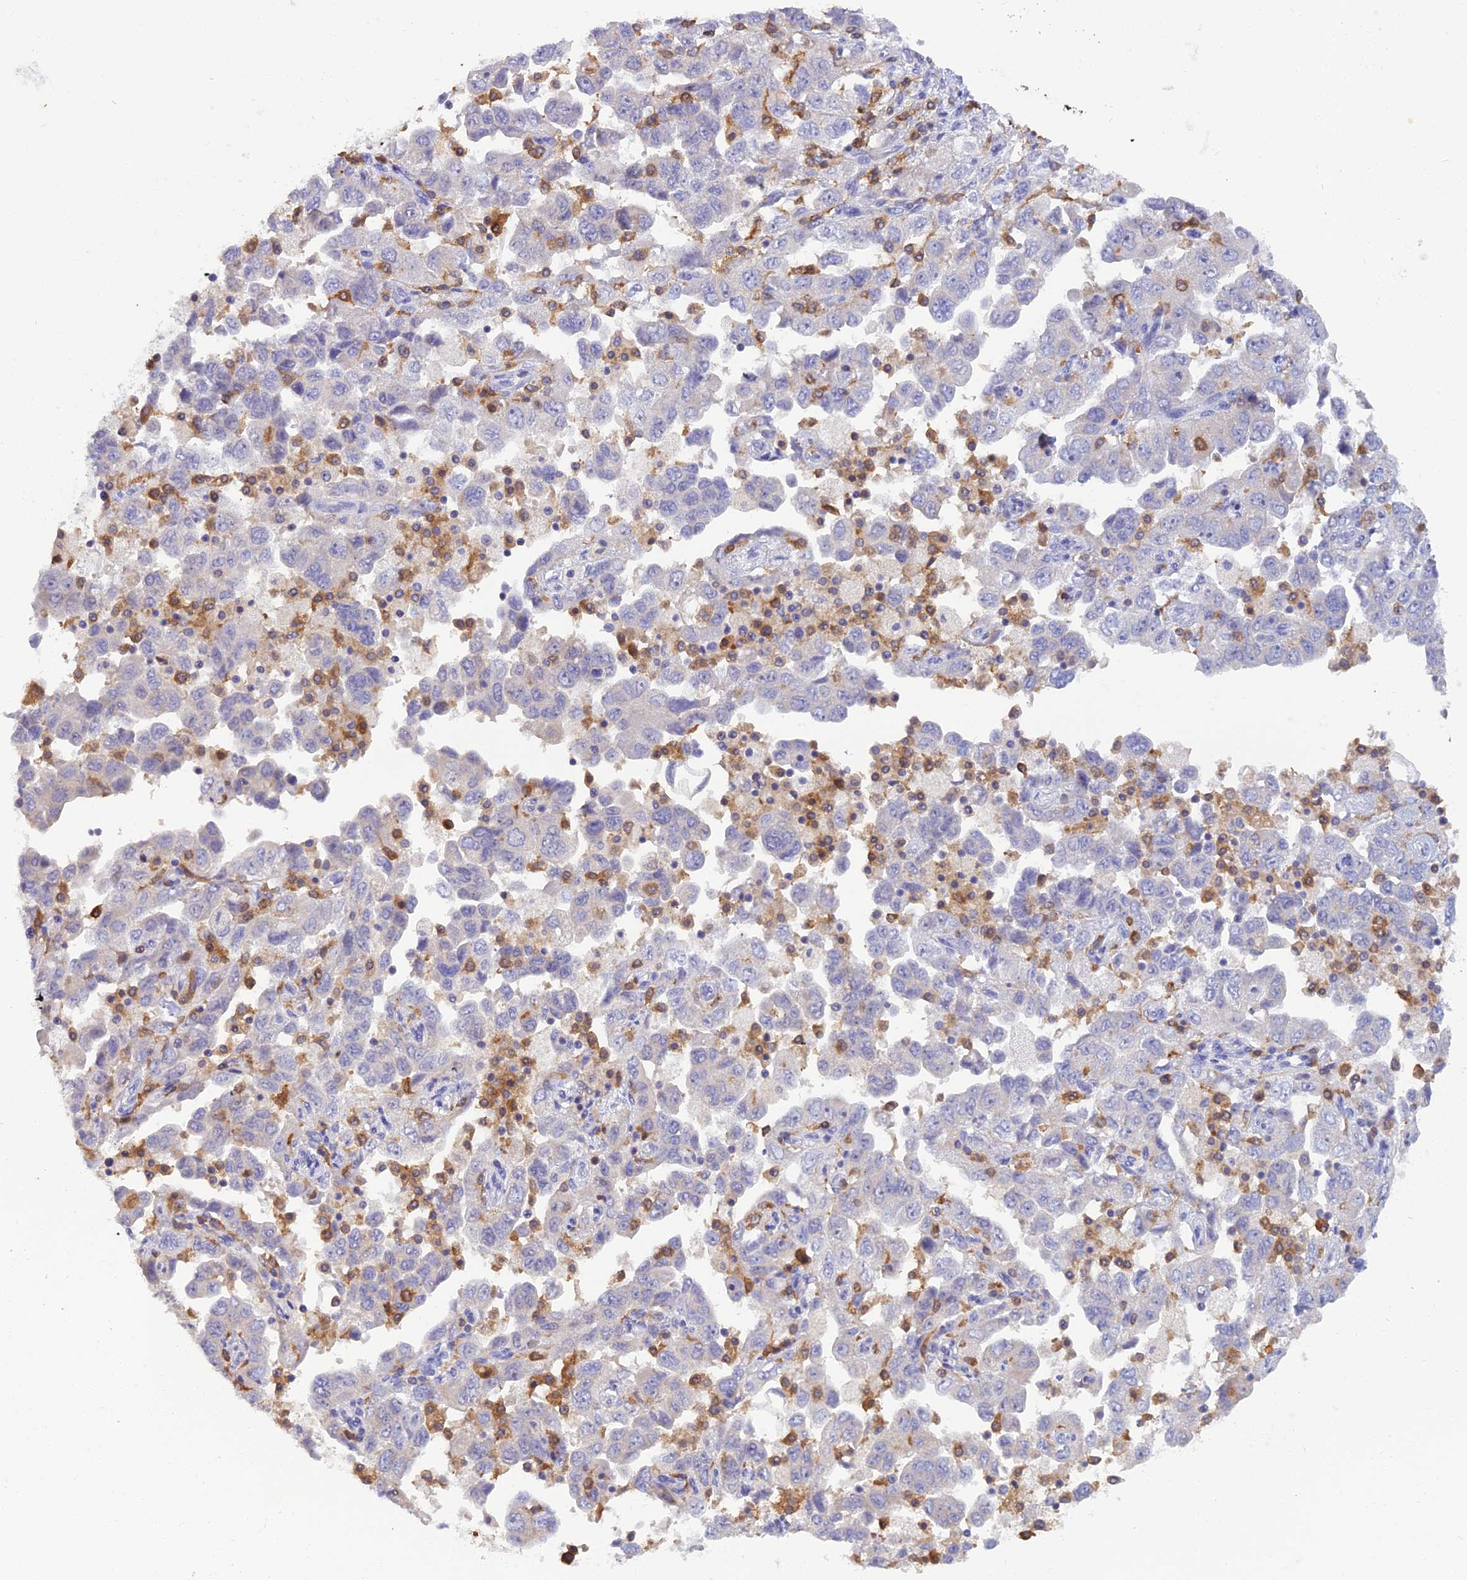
{"staining": {"intensity": "negative", "quantity": "none", "location": "none"}, "tissue": "ovarian cancer", "cell_type": "Tumor cells", "image_type": "cancer", "snomed": [{"axis": "morphology", "description": "Carcinoma, NOS"}, {"axis": "morphology", "description": "Cystadenocarcinoma, serous, NOS"}, {"axis": "topography", "description": "Ovary"}], "caption": "Protein analysis of ovarian cancer reveals no significant staining in tumor cells. (DAB (3,3'-diaminobenzidine) immunohistochemistry, high magnification).", "gene": "BLNK", "patient": {"sex": "female", "age": 69}}